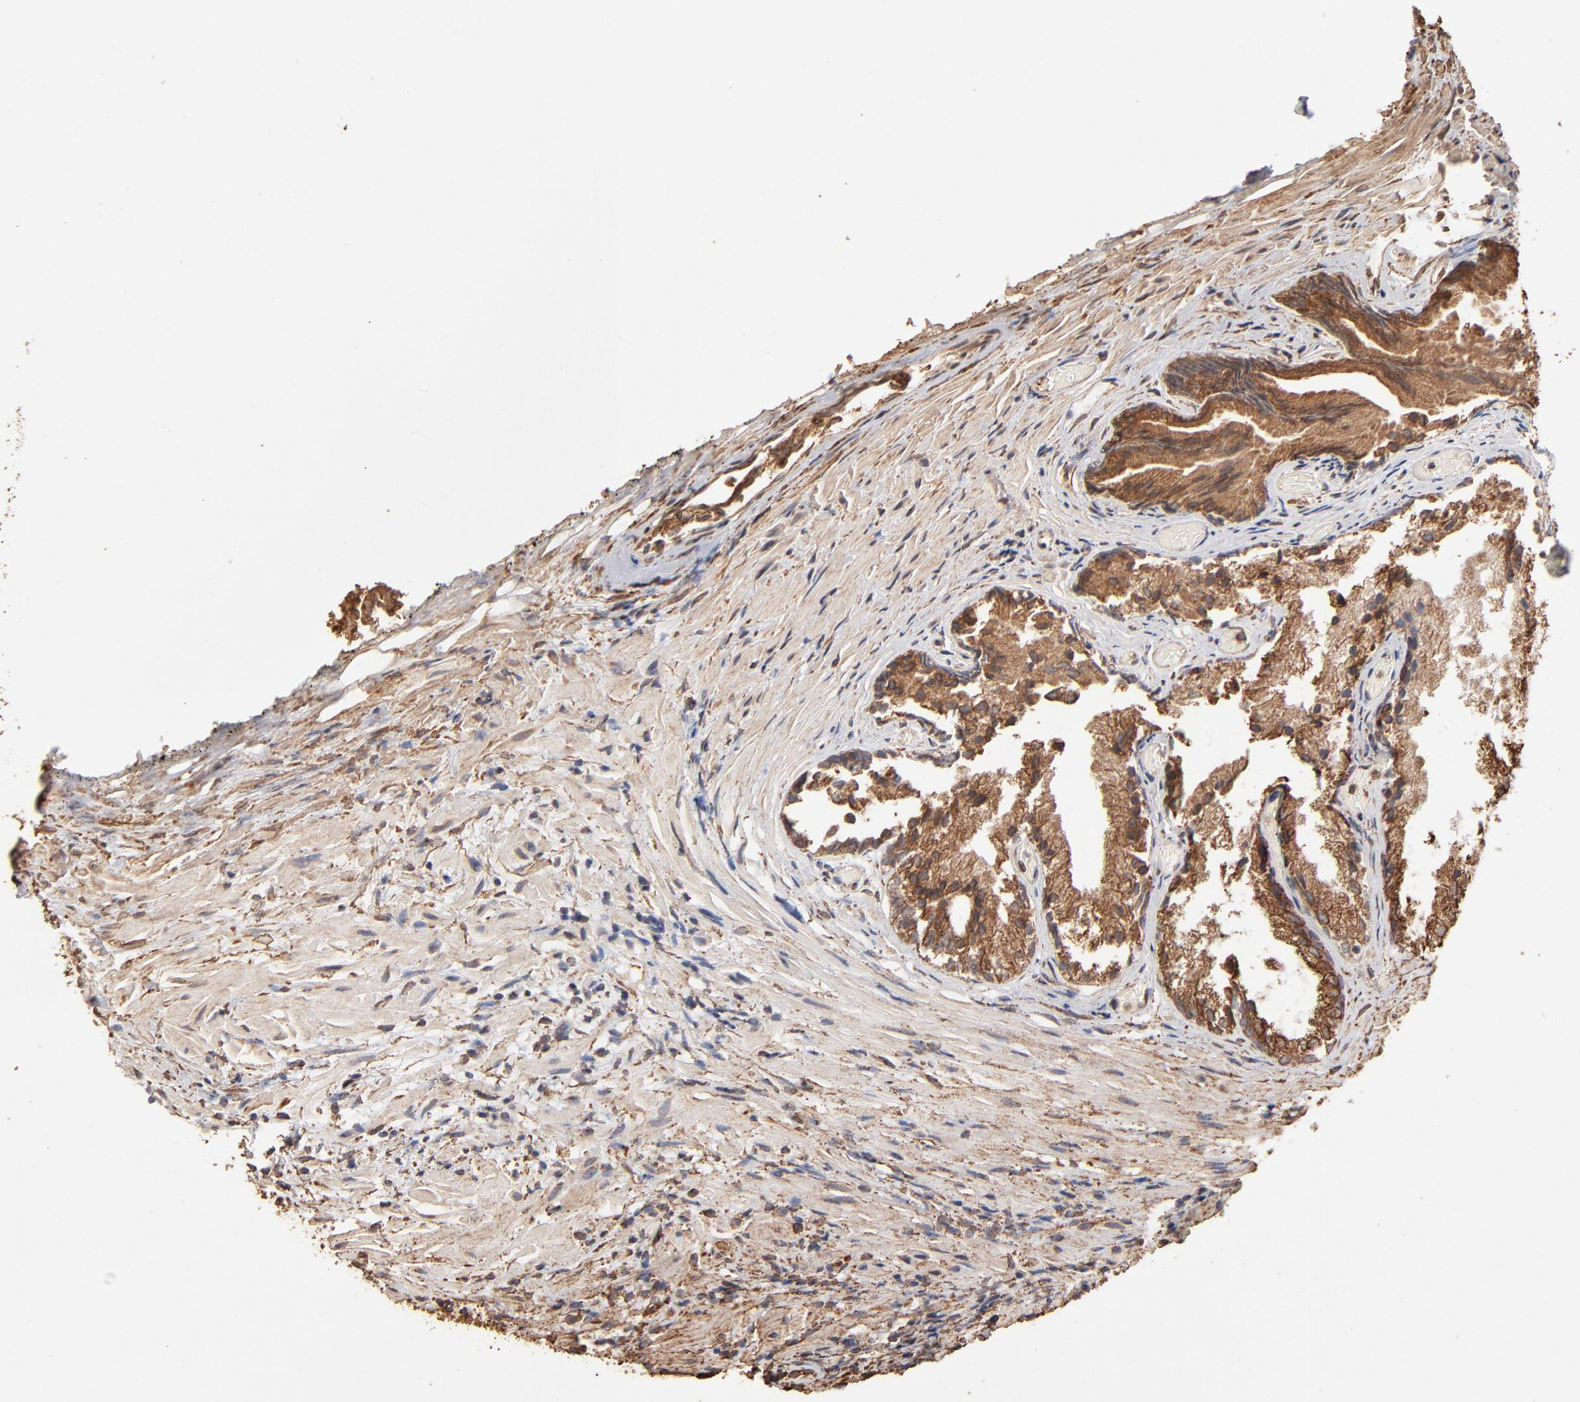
{"staining": {"intensity": "moderate", "quantity": ">75%", "location": "cytoplasmic/membranous"}, "tissue": "prostate", "cell_type": "Glandular cells", "image_type": "normal", "snomed": [{"axis": "morphology", "description": "Normal tissue, NOS"}, {"axis": "topography", "description": "Prostate"}], "caption": "Immunohistochemistry of unremarkable human prostate shows medium levels of moderate cytoplasmic/membranous positivity in about >75% of glandular cells.", "gene": "PDIA3", "patient": {"sex": "male", "age": 76}}